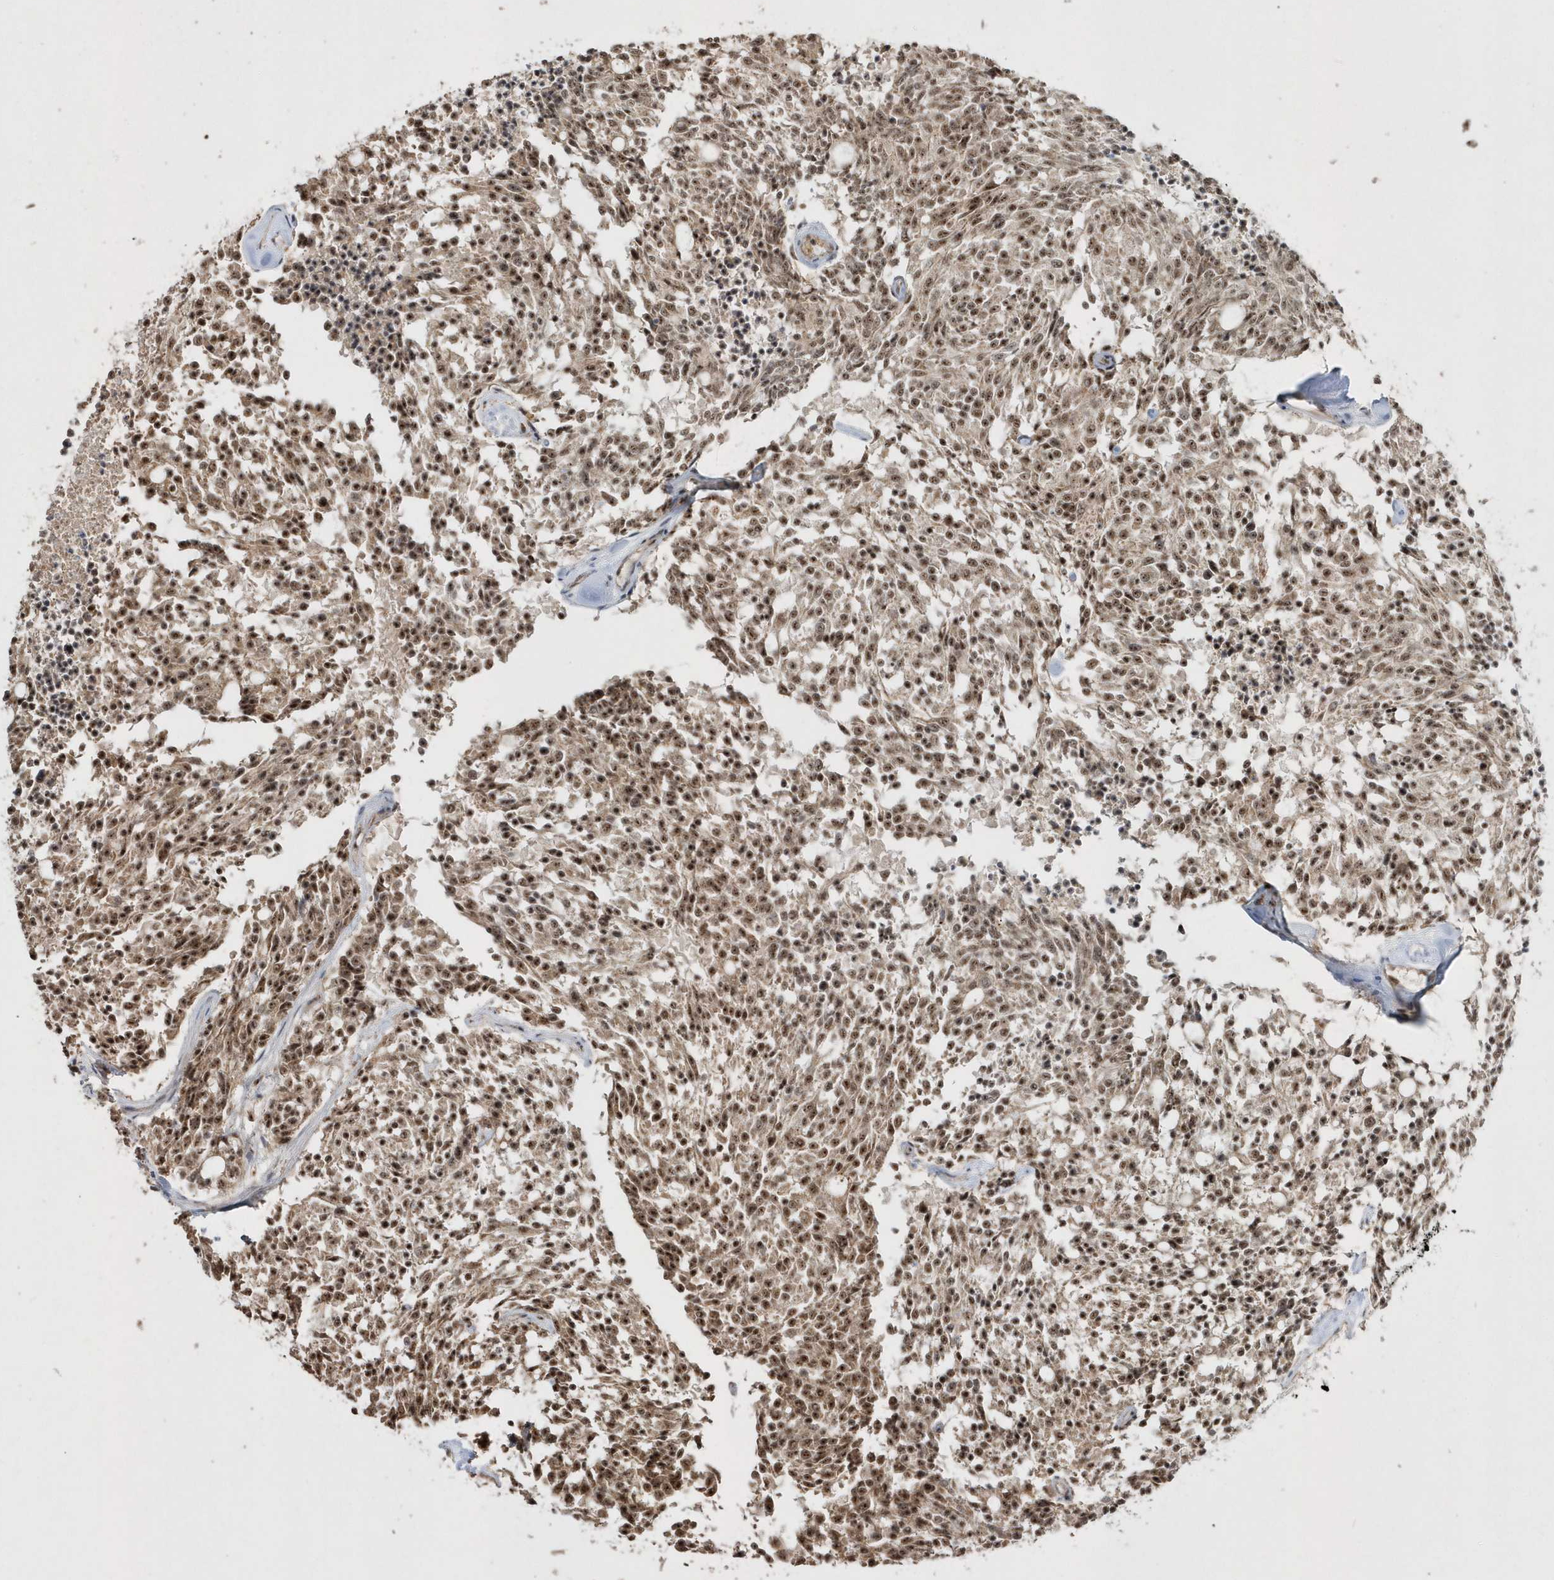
{"staining": {"intensity": "strong", "quantity": ">75%", "location": "nuclear"}, "tissue": "carcinoid", "cell_type": "Tumor cells", "image_type": "cancer", "snomed": [{"axis": "morphology", "description": "Carcinoid, malignant, NOS"}, {"axis": "topography", "description": "Pancreas"}], "caption": "Strong nuclear expression is appreciated in approximately >75% of tumor cells in malignant carcinoid.", "gene": "POLR3B", "patient": {"sex": "female", "age": 54}}